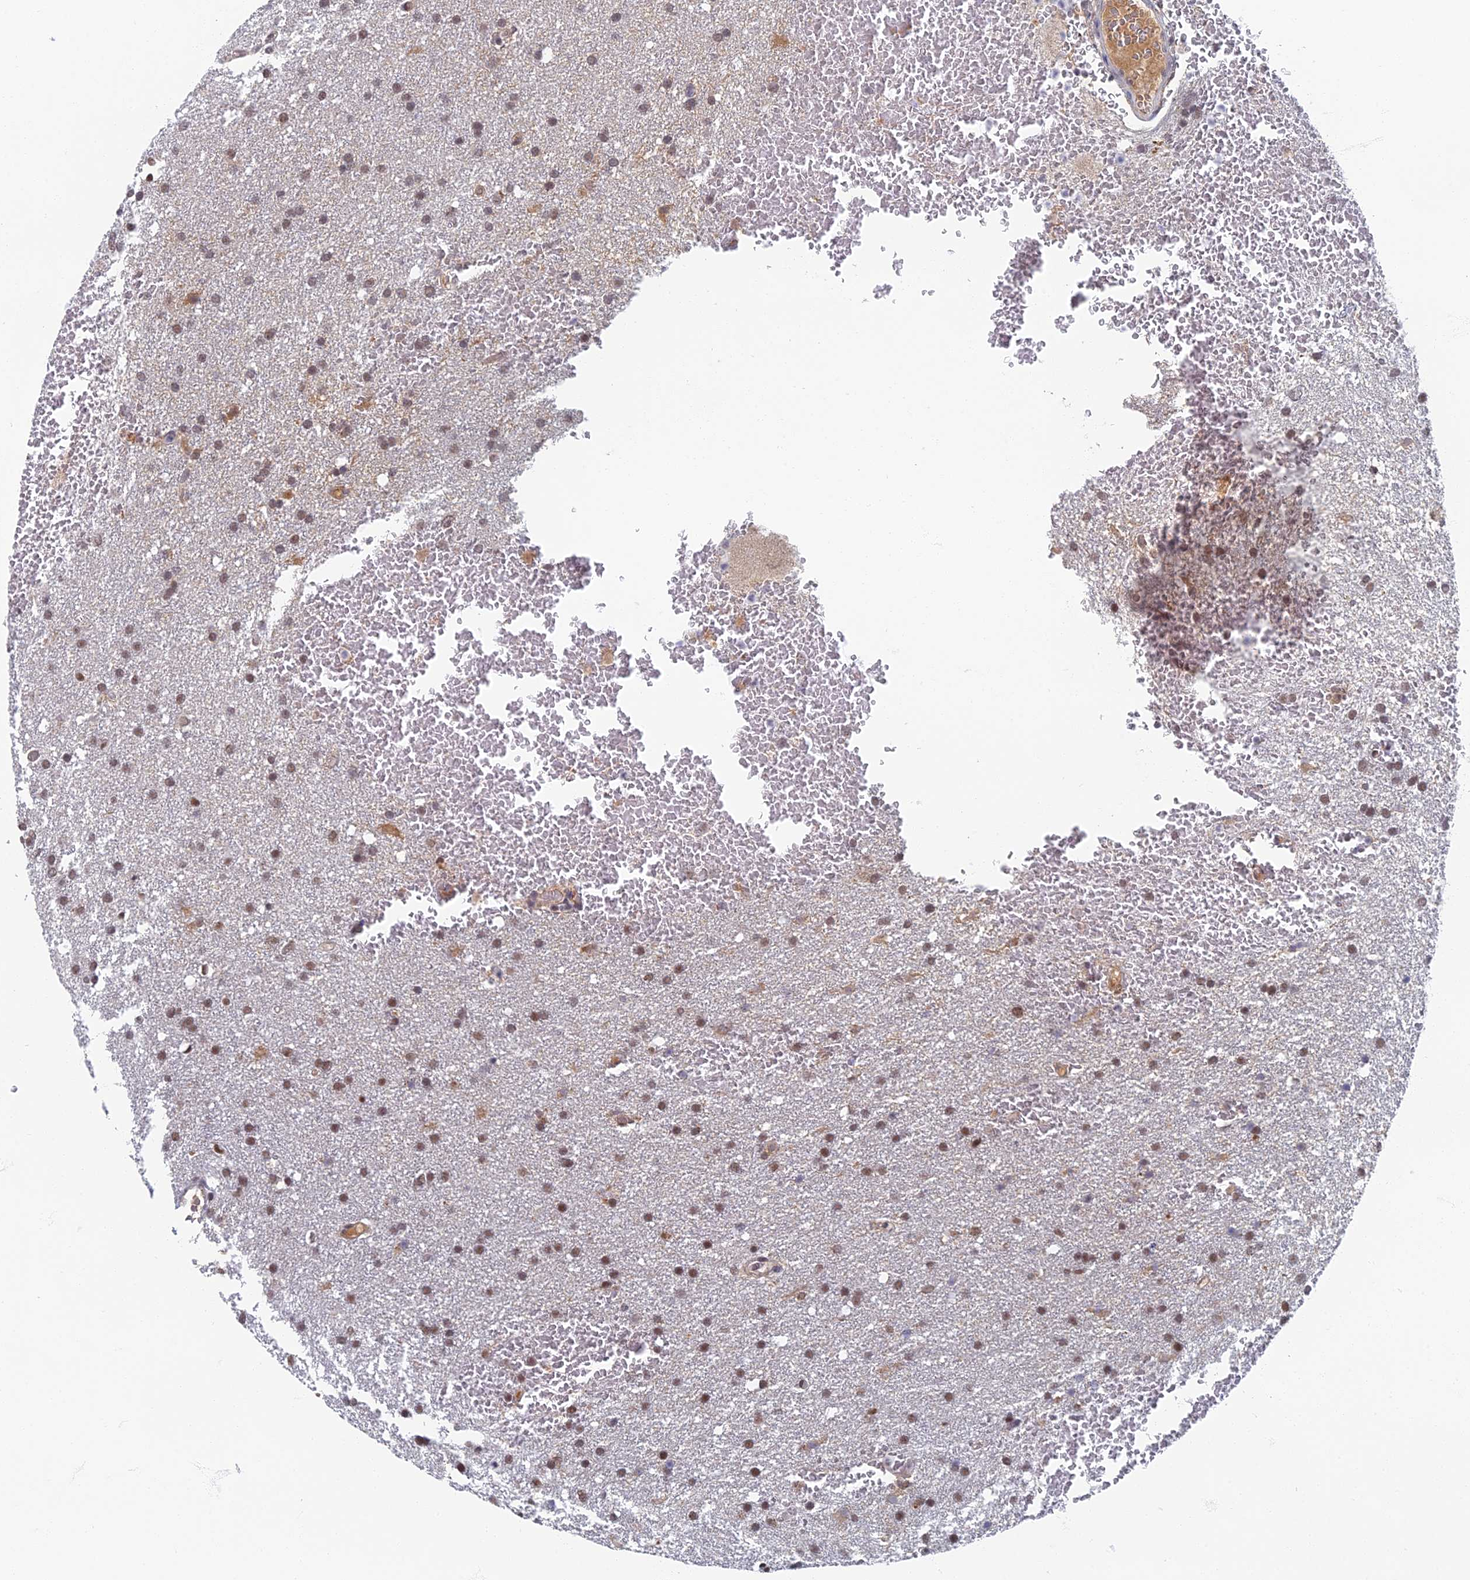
{"staining": {"intensity": "weak", "quantity": ">75%", "location": "nuclear"}, "tissue": "glioma", "cell_type": "Tumor cells", "image_type": "cancer", "snomed": [{"axis": "morphology", "description": "Glioma, malignant, High grade"}, {"axis": "topography", "description": "Cerebral cortex"}], "caption": "Immunohistochemistry (IHC) (DAB) staining of human glioma reveals weak nuclear protein expression in approximately >75% of tumor cells.", "gene": "TAF13", "patient": {"sex": "female", "age": 36}}